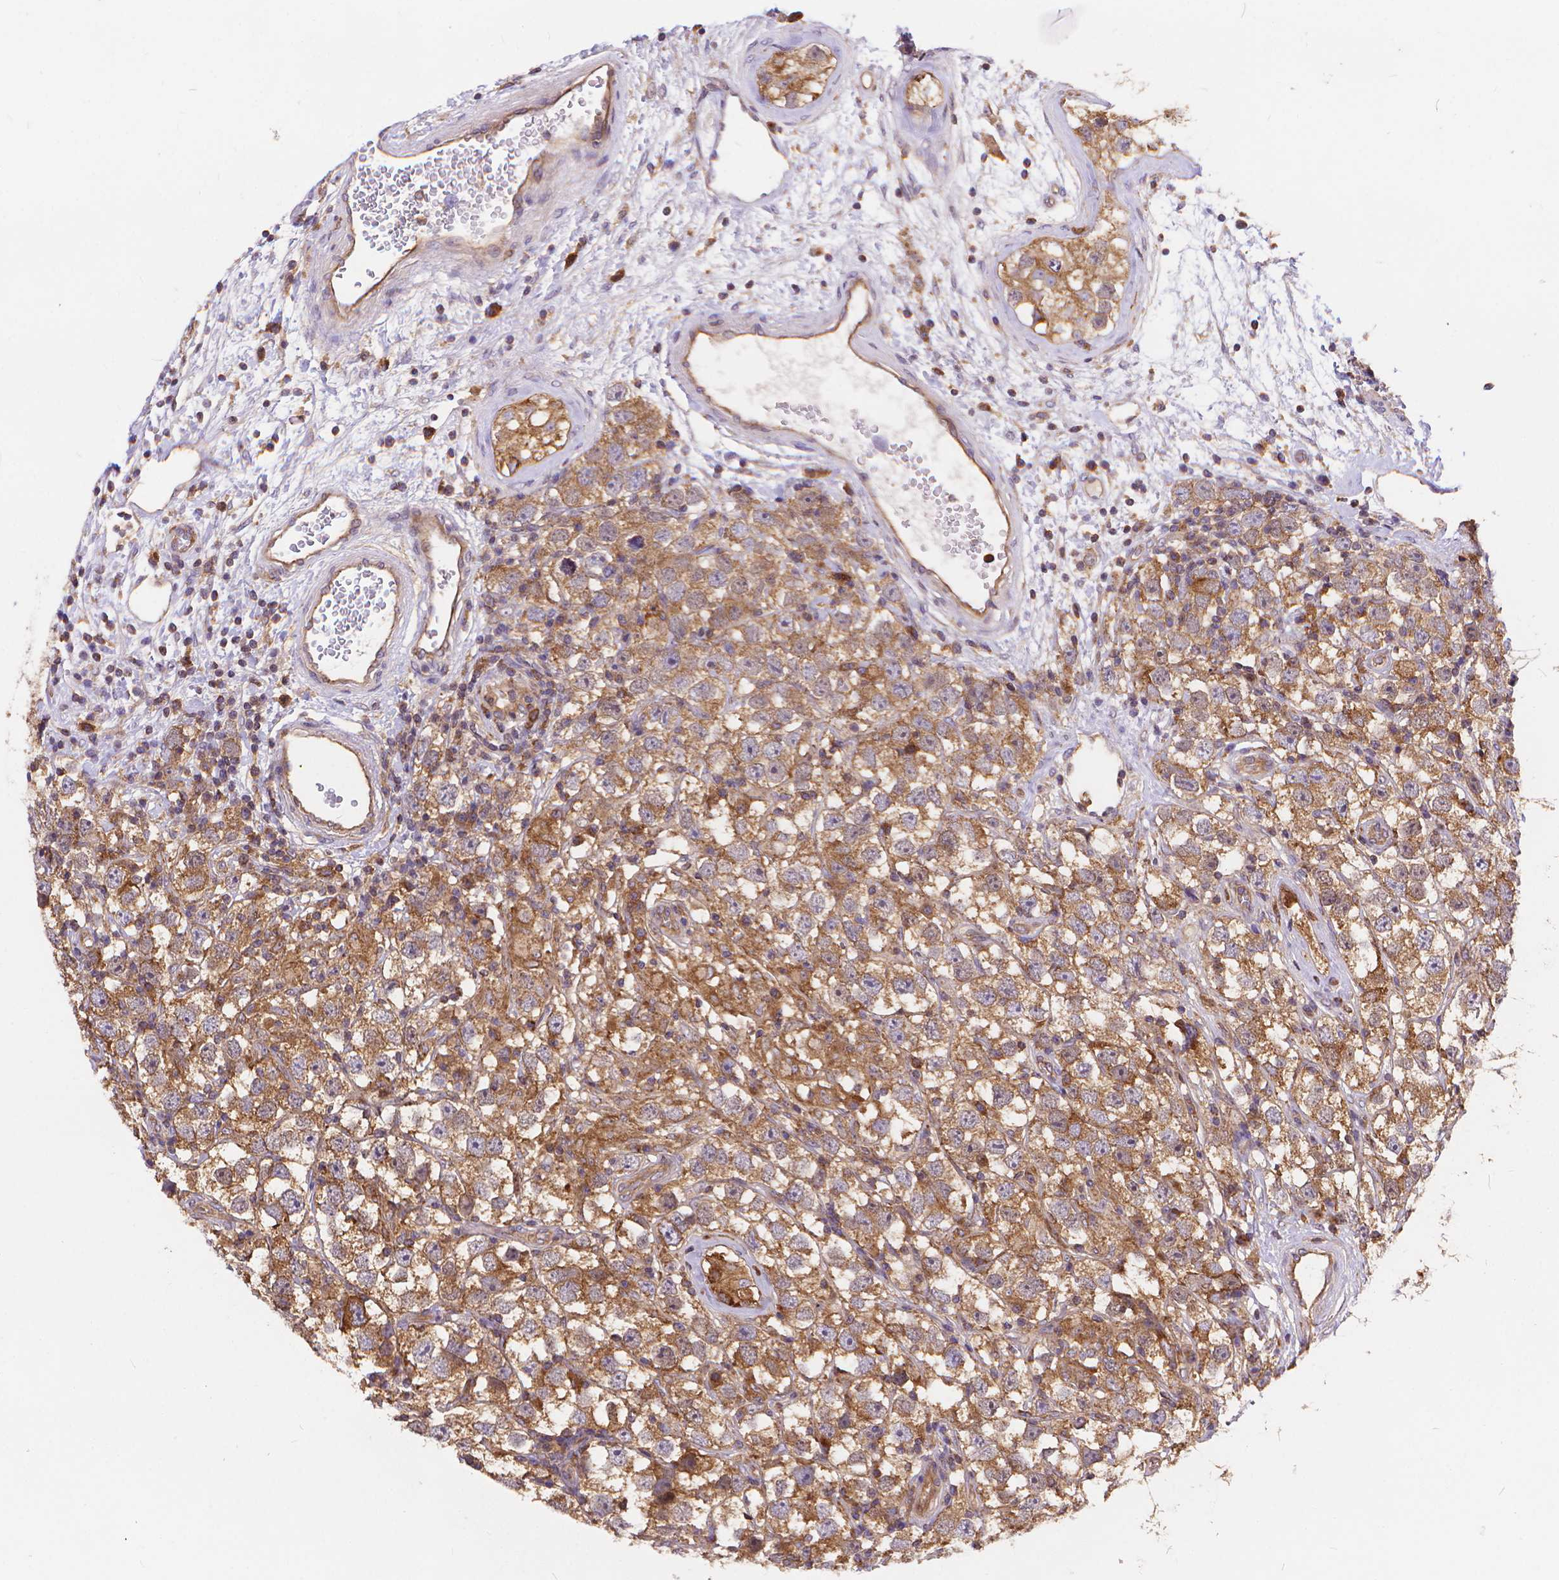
{"staining": {"intensity": "moderate", "quantity": ">75%", "location": "cytoplasmic/membranous"}, "tissue": "testis cancer", "cell_type": "Tumor cells", "image_type": "cancer", "snomed": [{"axis": "morphology", "description": "Seminoma, NOS"}, {"axis": "topography", "description": "Testis"}], "caption": "A medium amount of moderate cytoplasmic/membranous expression is present in approximately >75% of tumor cells in testis cancer (seminoma) tissue. (DAB = brown stain, brightfield microscopy at high magnification).", "gene": "ARAP1", "patient": {"sex": "male", "age": 26}}